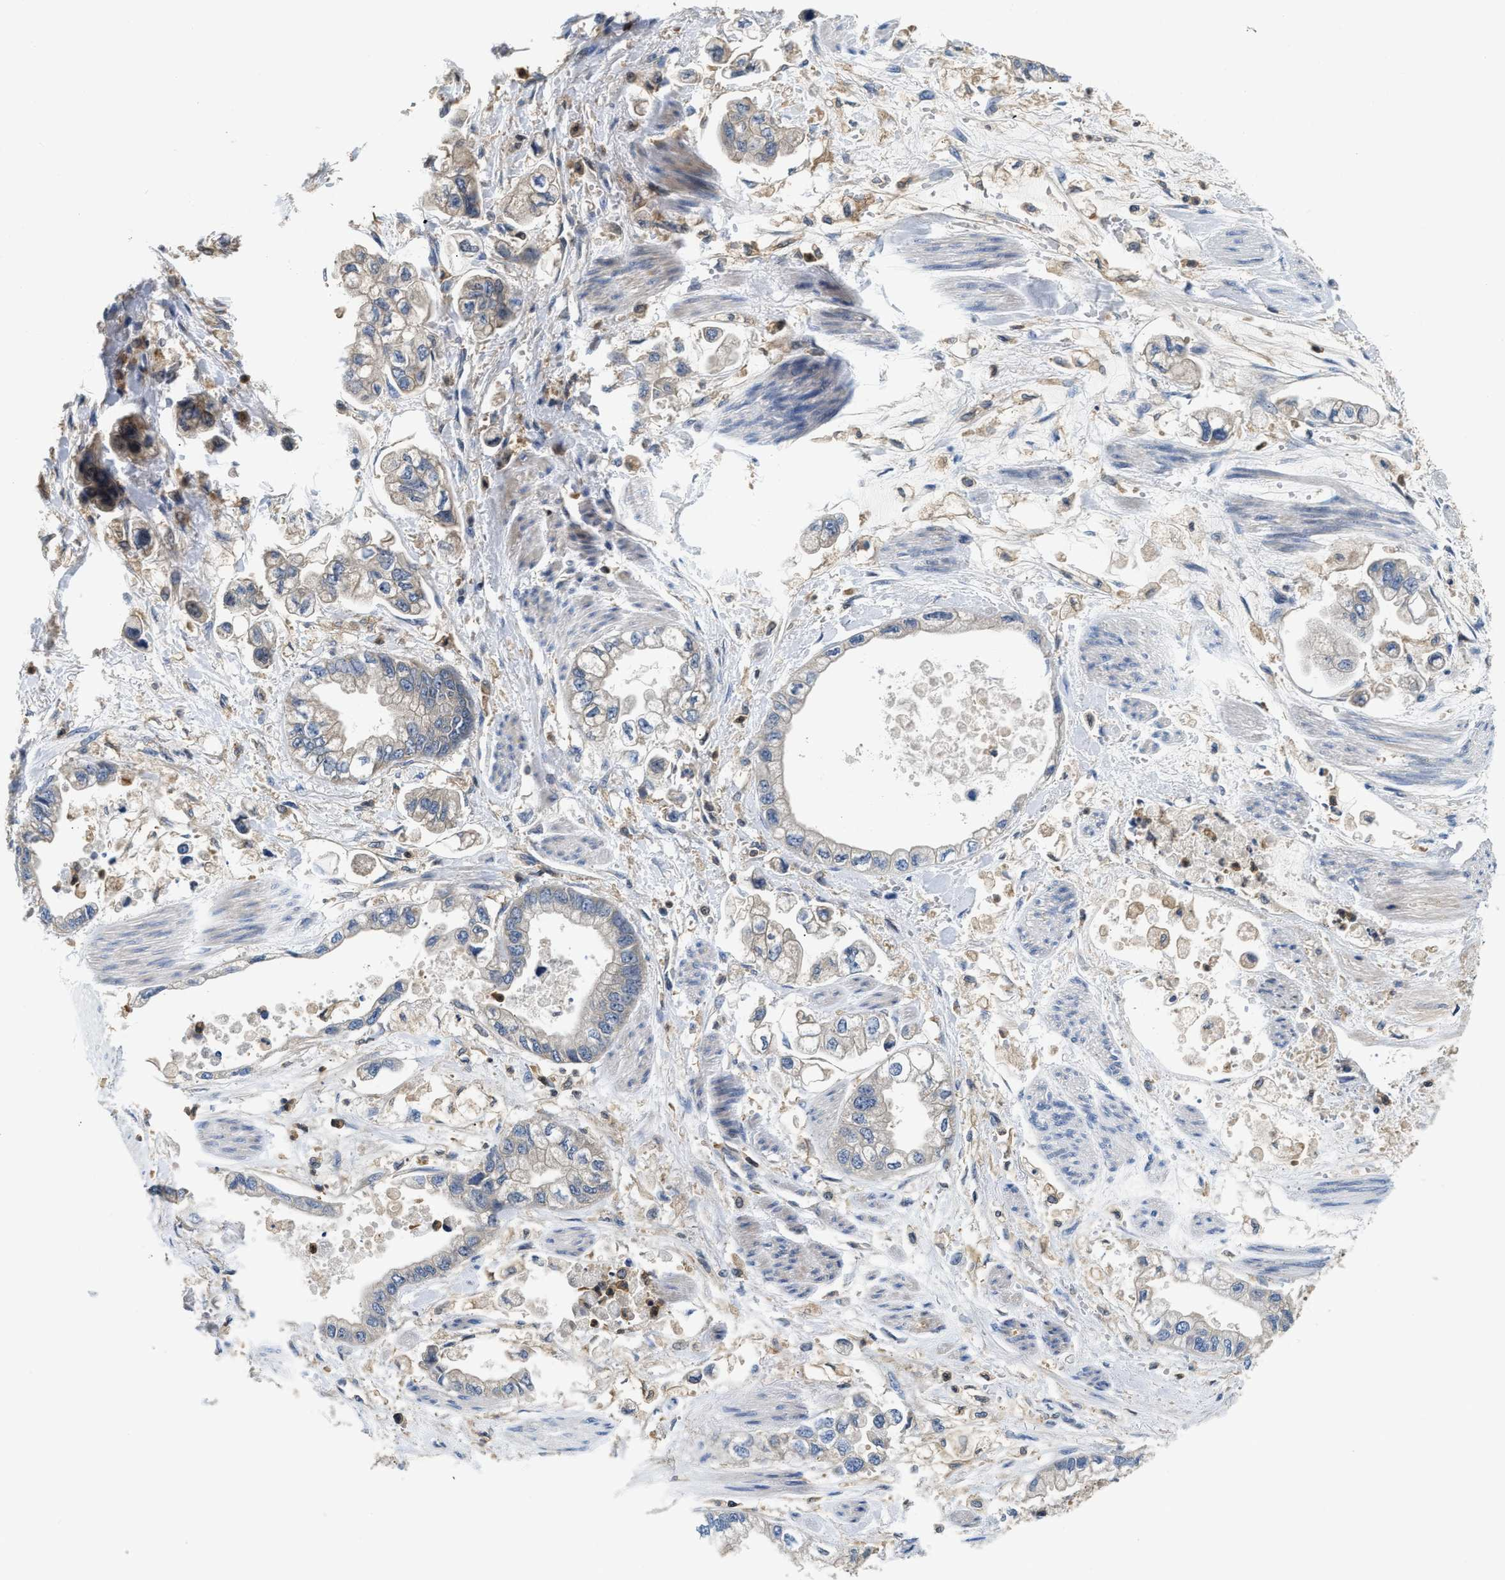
{"staining": {"intensity": "negative", "quantity": "none", "location": "none"}, "tissue": "stomach cancer", "cell_type": "Tumor cells", "image_type": "cancer", "snomed": [{"axis": "morphology", "description": "Normal tissue, NOS"}, {"axis": "morphology", "description": "Adenocarcinoma, NOS"}, {"axis": "topography", "description": "Stomach"}], "caption": "Tumor cells are negative for brown protein staining in stomach cancer. (Immunohistochemistry (ihc), brightfield microscopy, high magnification).", "gene": "OSTF1", "patient": {"sex": "male", "age": 62}}